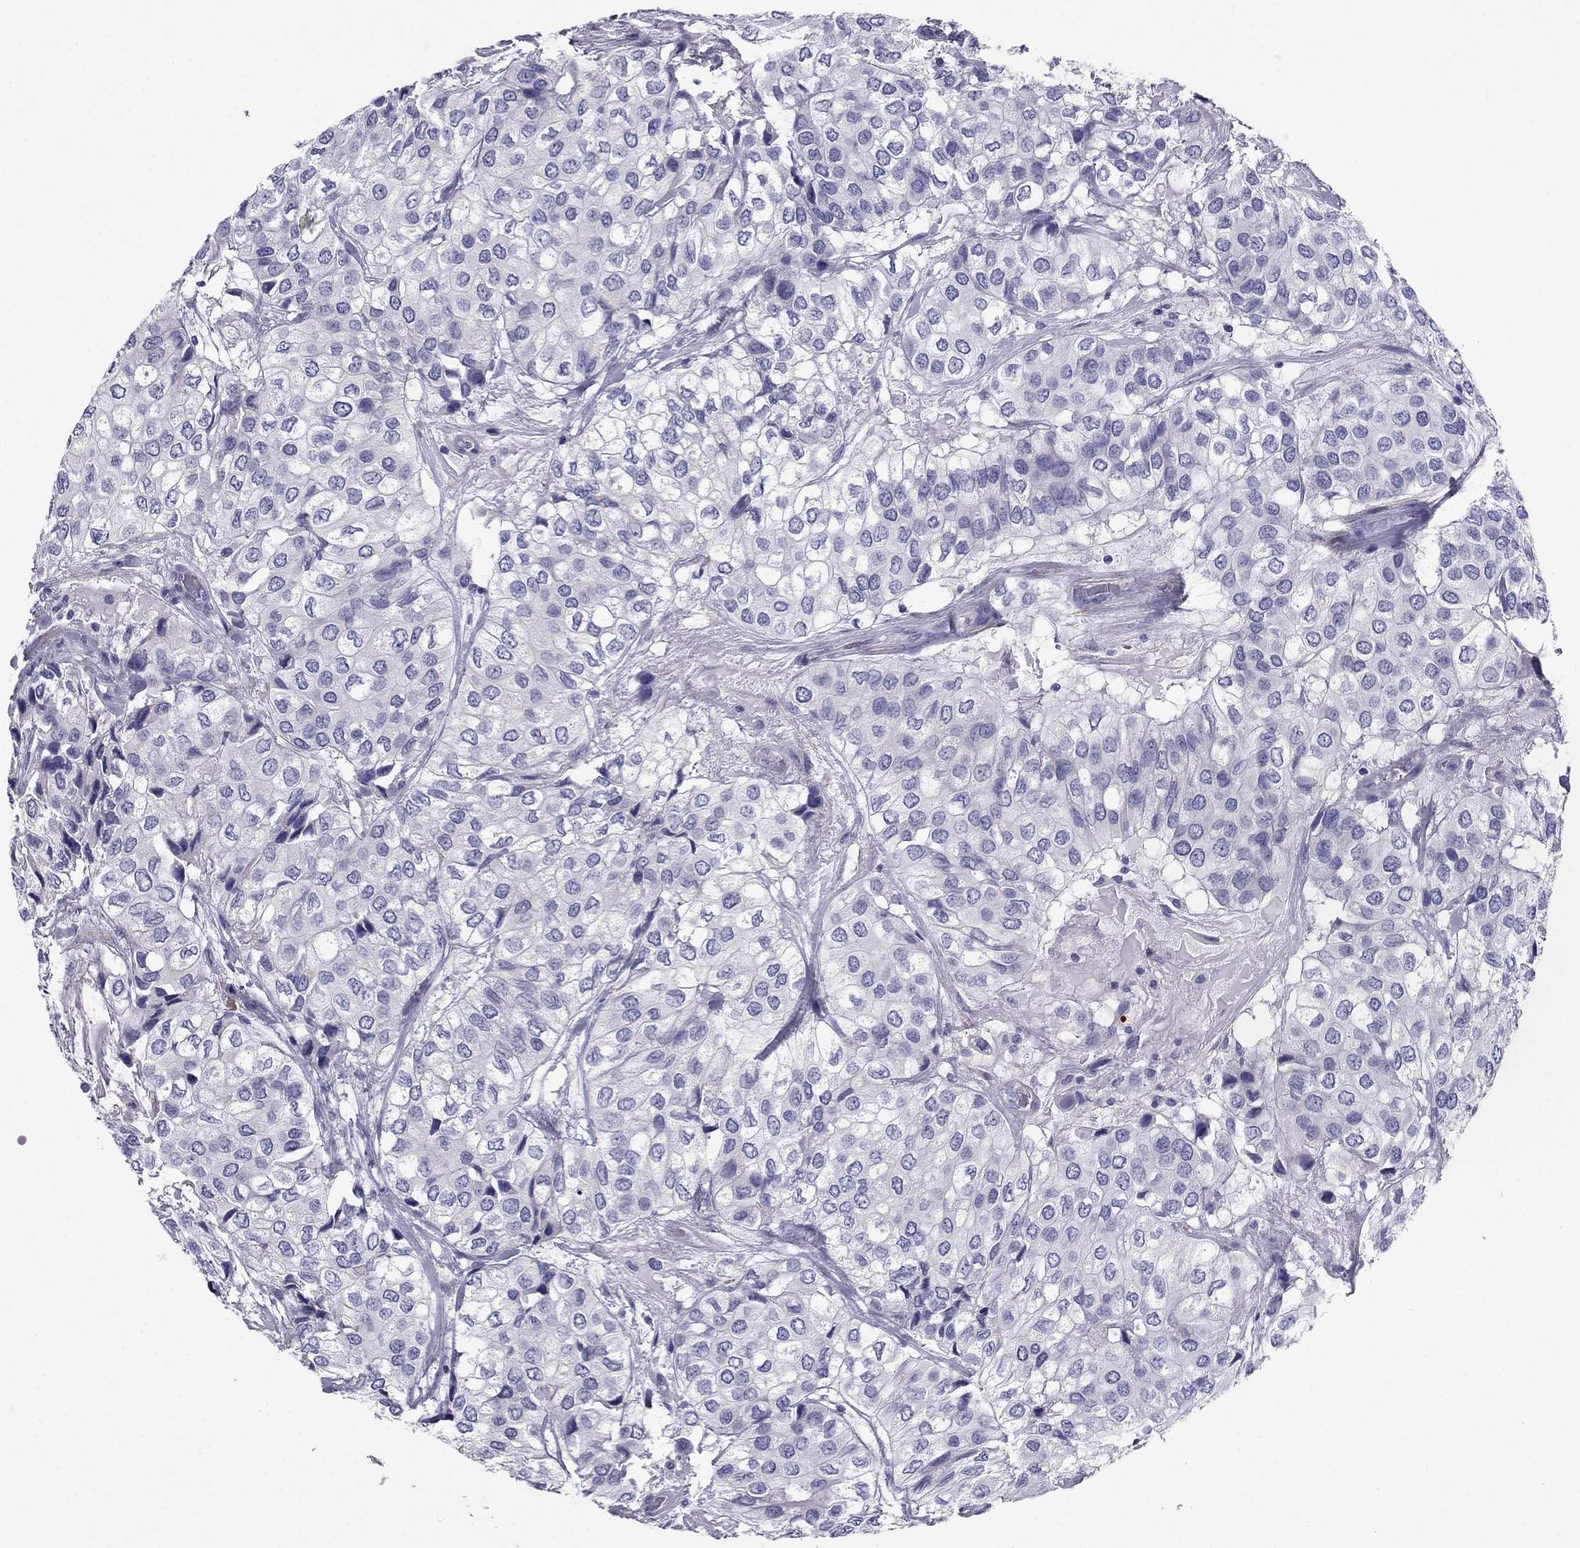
{"staining": {"intensity": "negative", "quantity": "none", "location": "none"}, "tissue": "urothelial cancer", "cell_type": "Tumor cells", "image_type": "cancer", "snomed": [{"axis": "morphology", "description": "Urothelial carcinoma, High grade"}, {"axis": "topography", "description": "Urinary bladder"}], "caption": "This is an IHC photomicrograph of high-grade urothelial carcinoma. There is no staining in tumor cells.", "gene": "GPR50", "patient": {"sex": "male", "age": 73}}